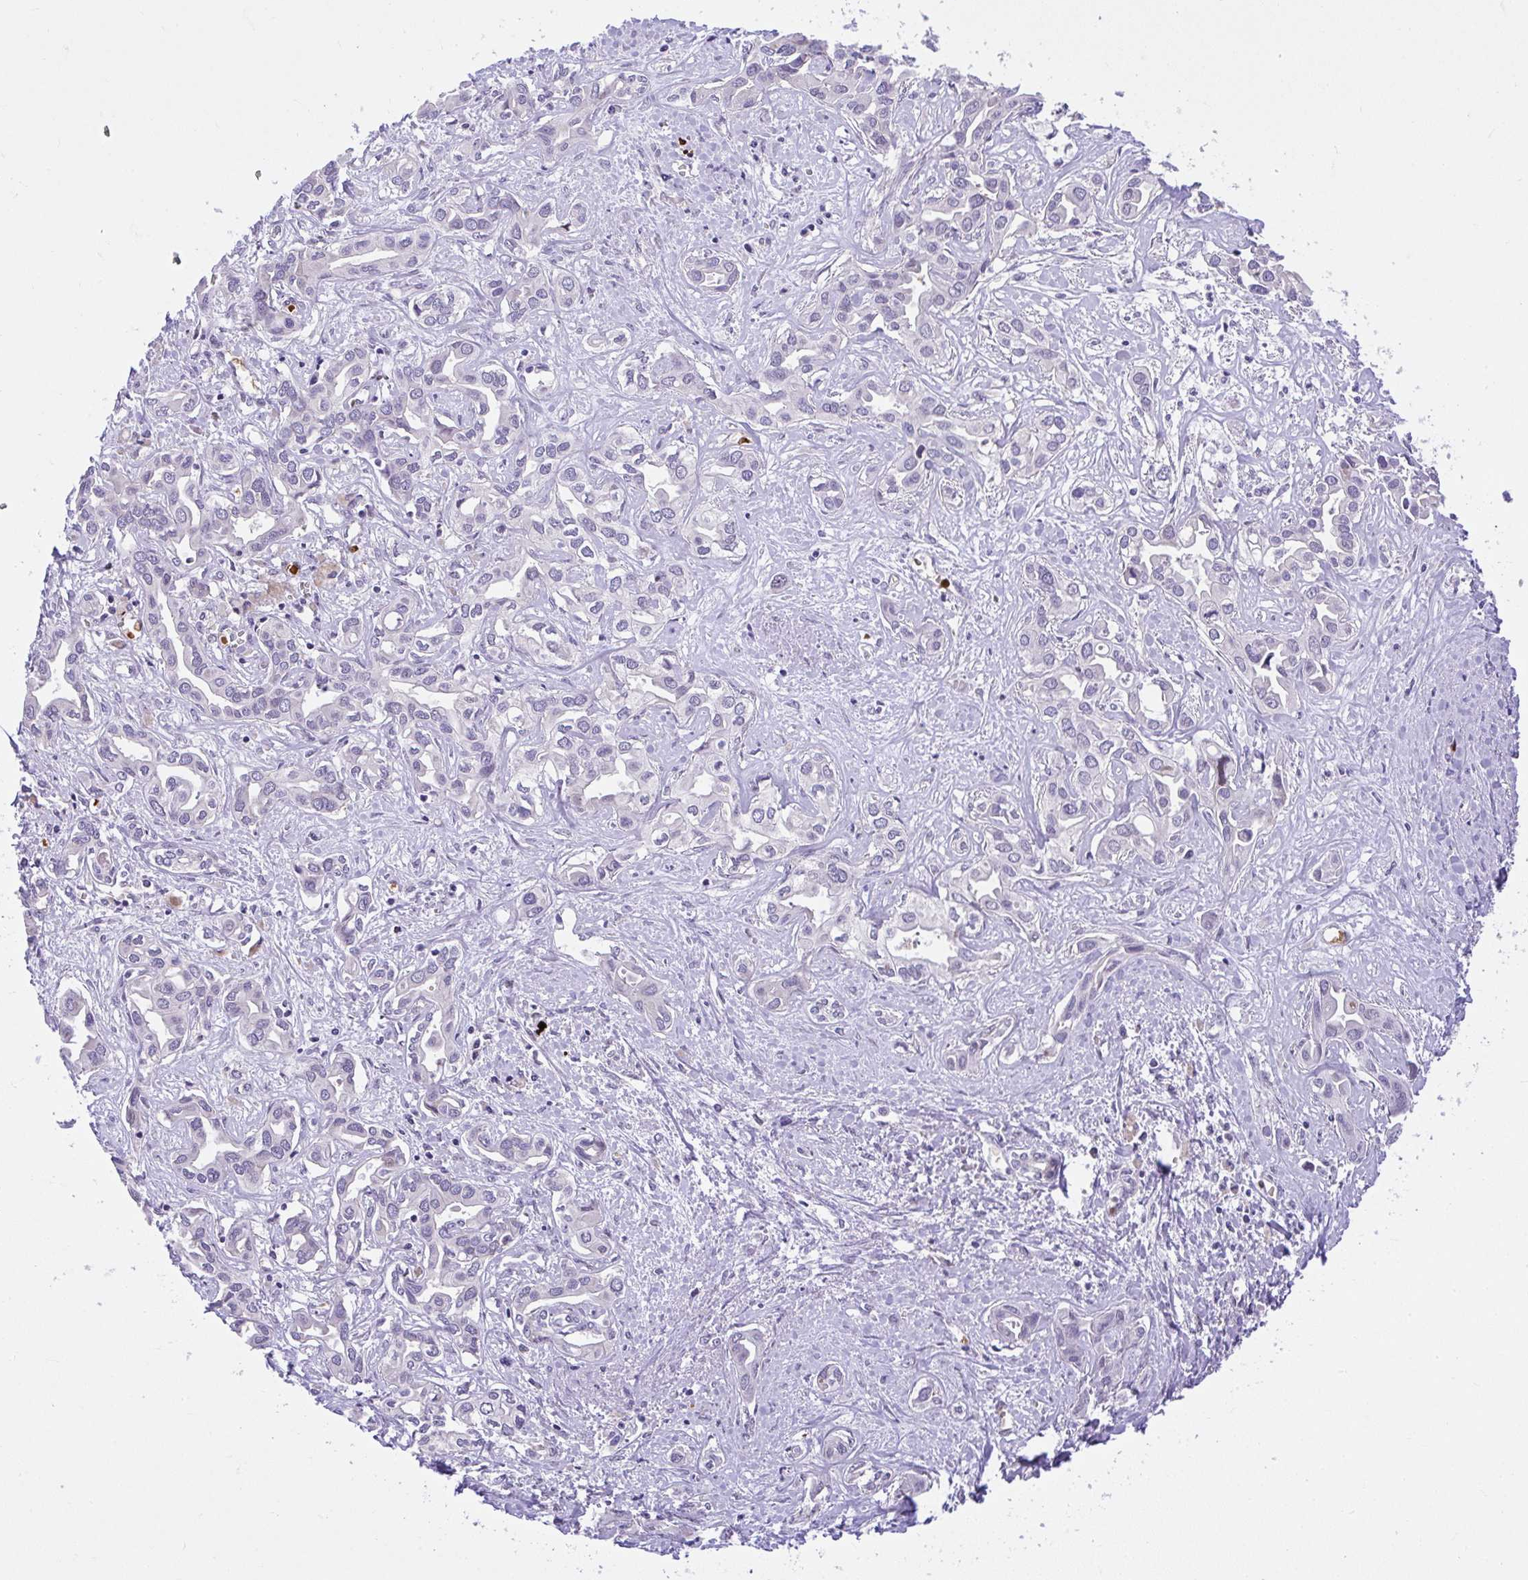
{"staining": {"intensity": "negative", "quantity": "none", "location": "none"}, "tissue": "liver cancer", "cell_type": "Tumor cells", "image_type": "cancer", "snomed": [{"axis": "morphology", "description": "Cholangiocarcinoma"}, {"axis": "topography", "description": "Liver"}], "caption": "Immunohistochemistry micrograph of human liver cancer (cholangiocarcinoma) stained for a protein (brown), which demonstrates no positivity in tumor cells.", "gene": "CHIA", "patient": {"sex": "female", "age": 64}}